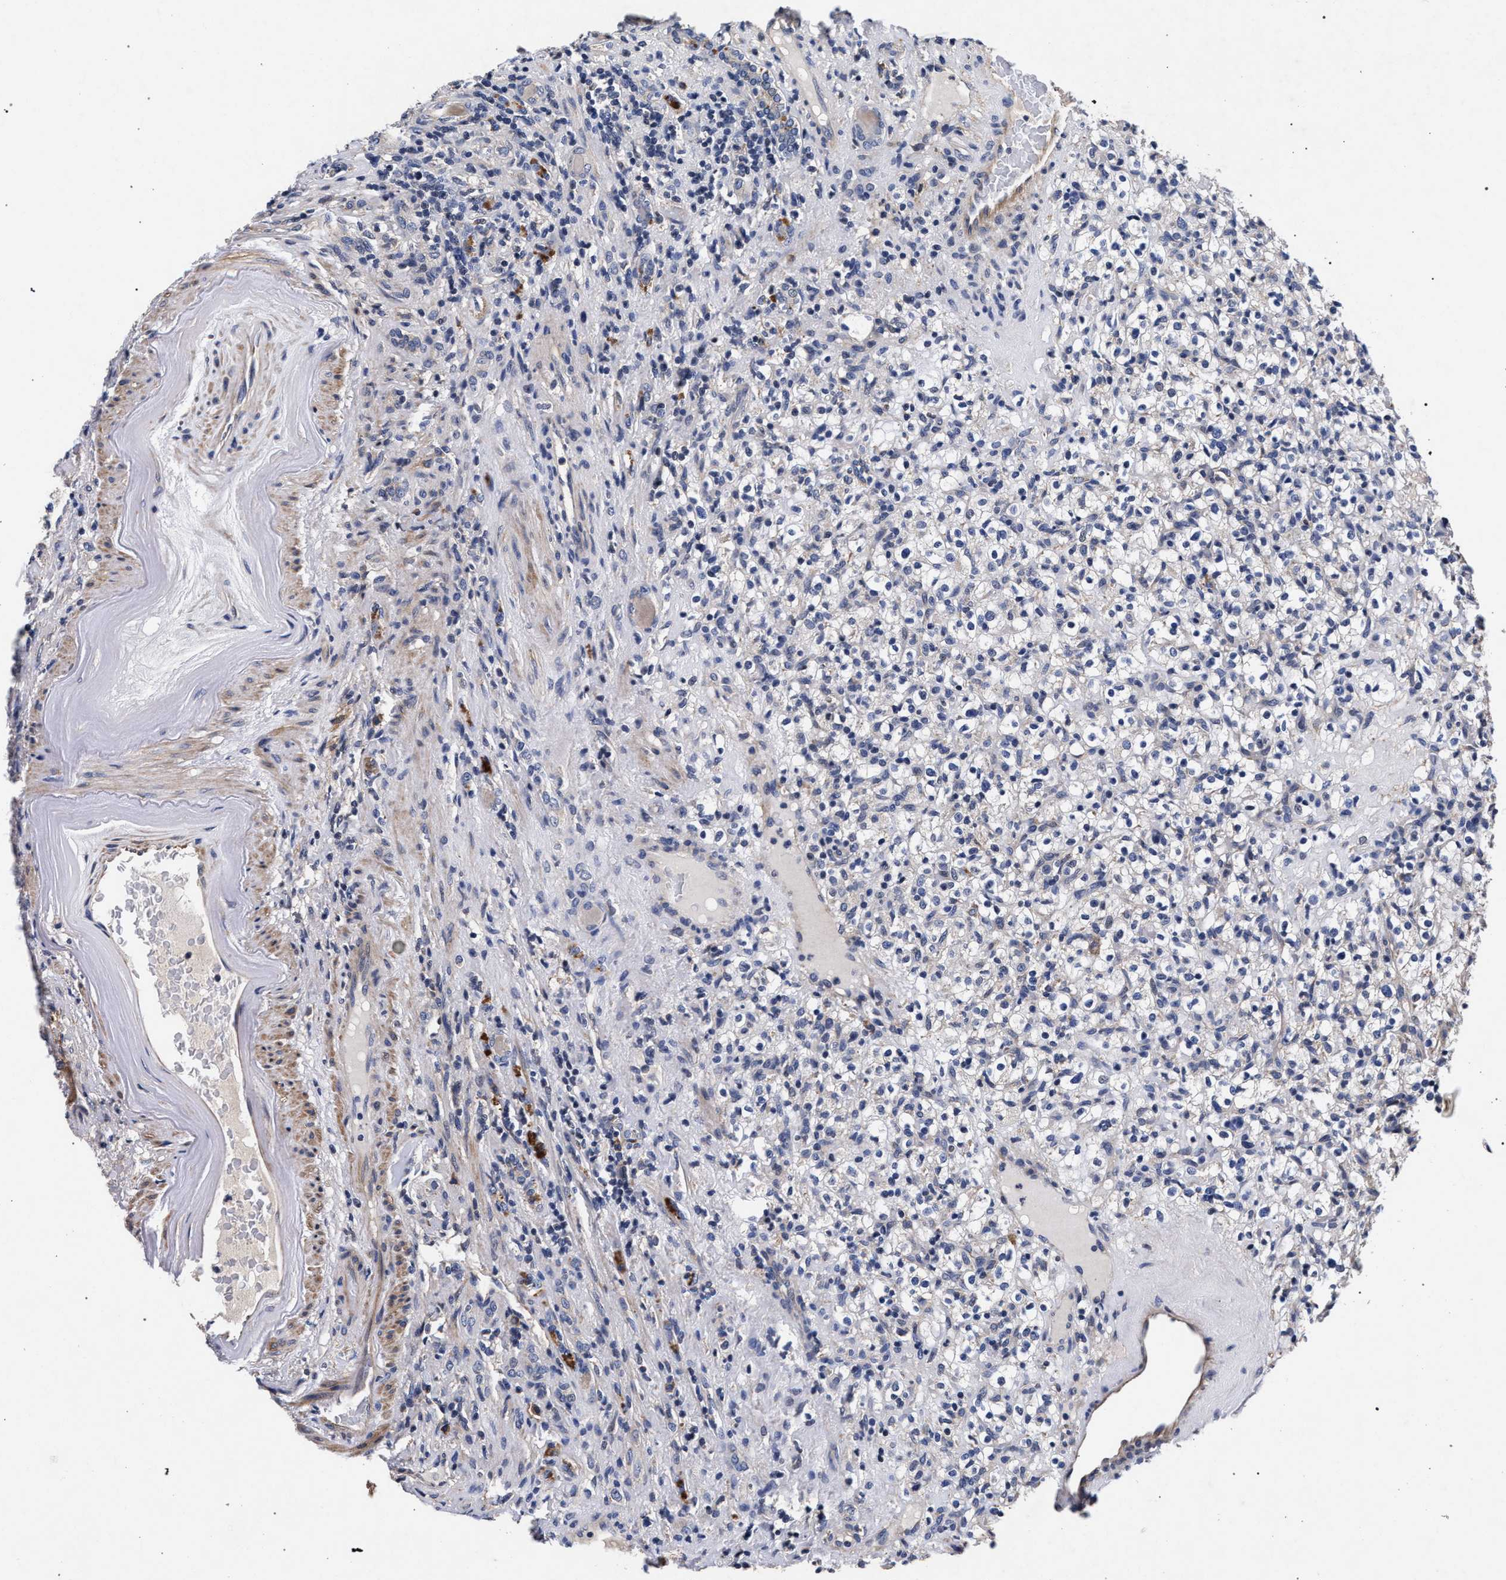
{"staining": {"intensity": "negative", "quantity": "none", "location": "none"}, "tissue": "renal cancer", "cell_type": "Tumor cells", "image_type": "cancer", "snomed": [{"axis": "morphology", "description": "Normal tissue, NOS"}, {"axis": "morphology", "description": "Adenocarcinoma, NOS"}, {"axis": "topography", "description": "Kidney"}], "caption": "Image shows no significant protein positivity in tumor cells of renal cancer.", "gene": "CFAP95", "patient": {"sex": "female", "age": 72}}